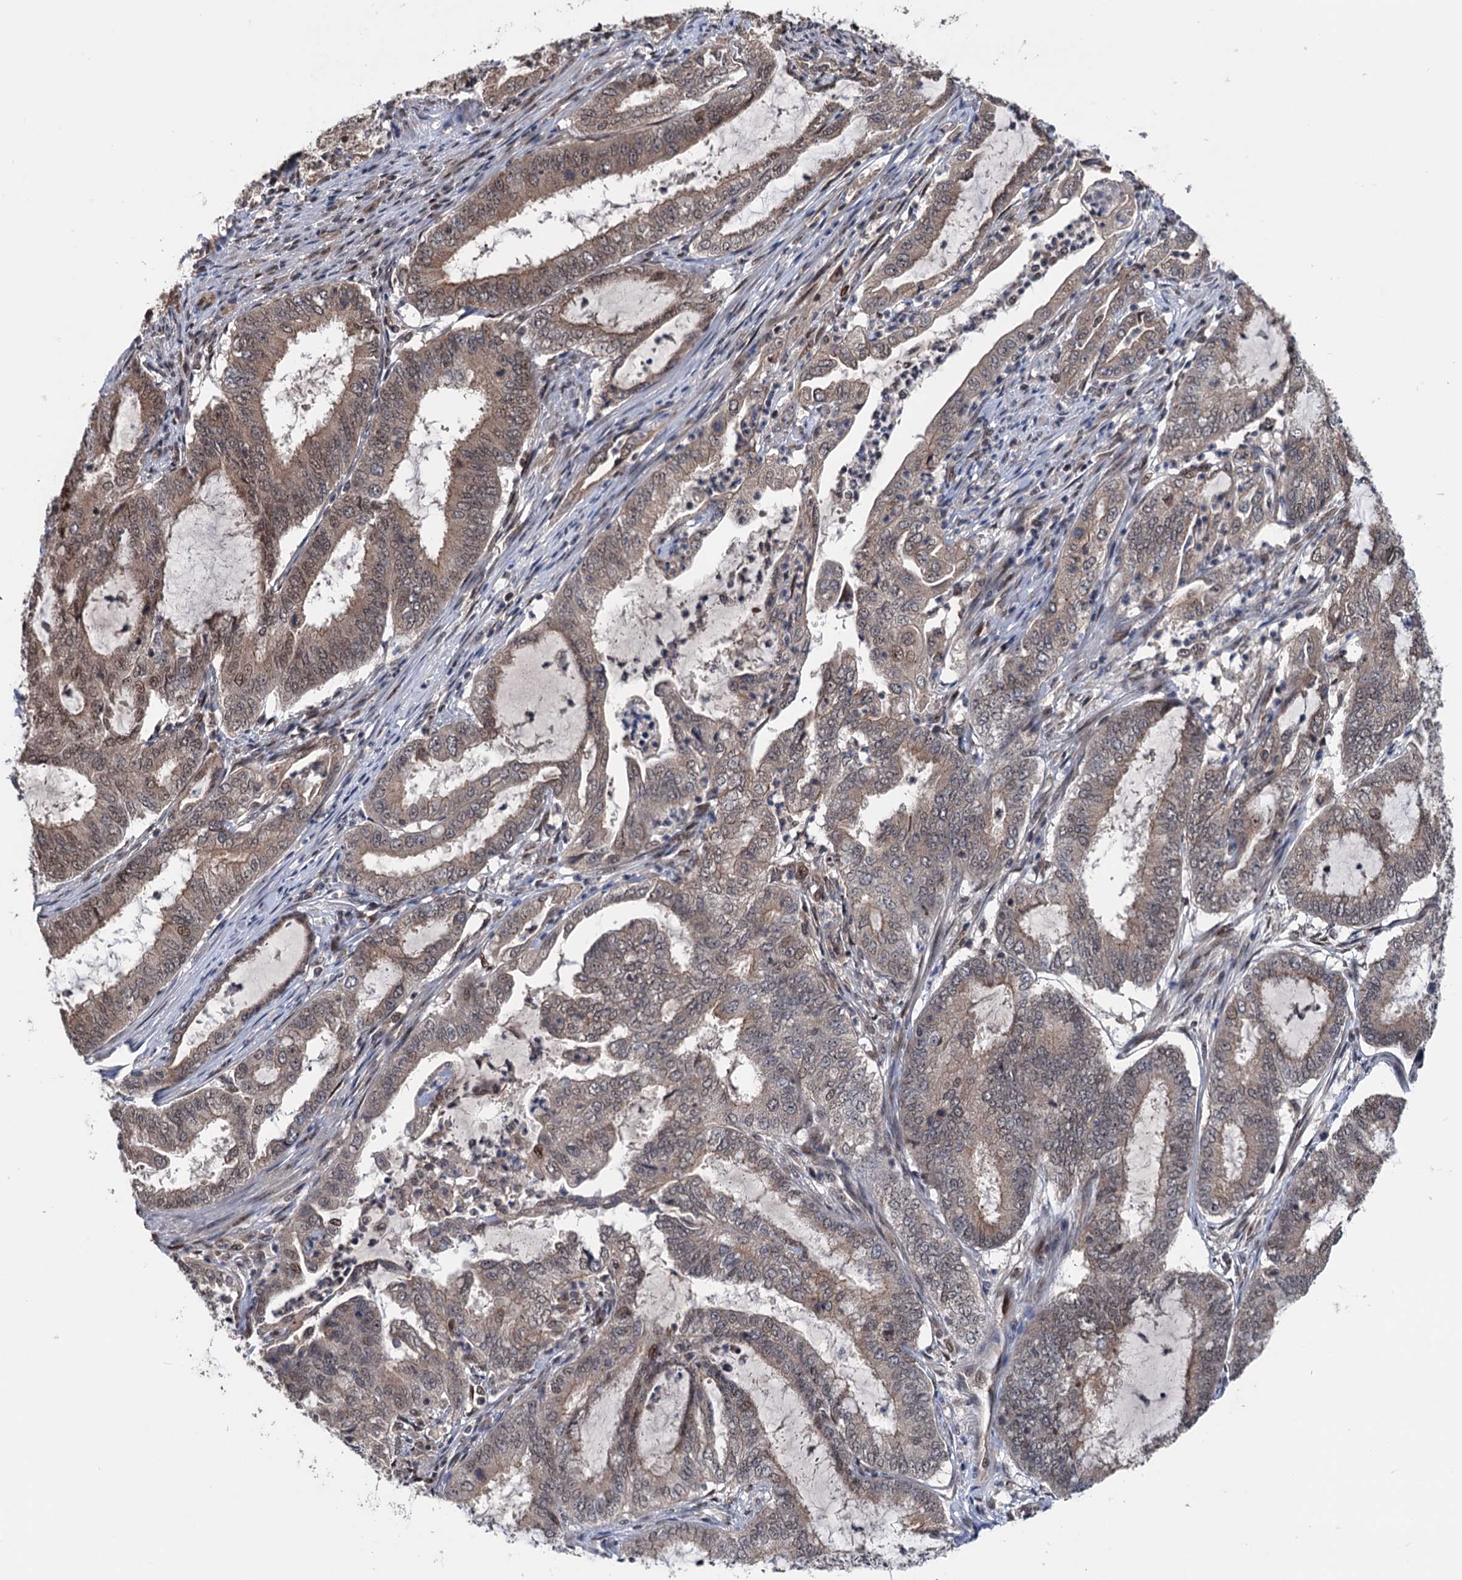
{"staining": {"intensity": "moderate", "quantity": "<25%", "location": "nuclear"}, "tissue": "endometrial cancer", "cell_type": "Tumor cells", "image_type": "cancer", "snomed": [{"axis": "morphology", "description": "Adenocarcinoma, NOS"}, {"axis": "topography", "description": "Endometrium"}], "caption": "Moderate nuclear positivity is identified in about <25% of tumor cells in endometrial cancer (adenocarcinoma).", "gene": "RASSF4", "patient": {"sex": "female", "age": 51}}